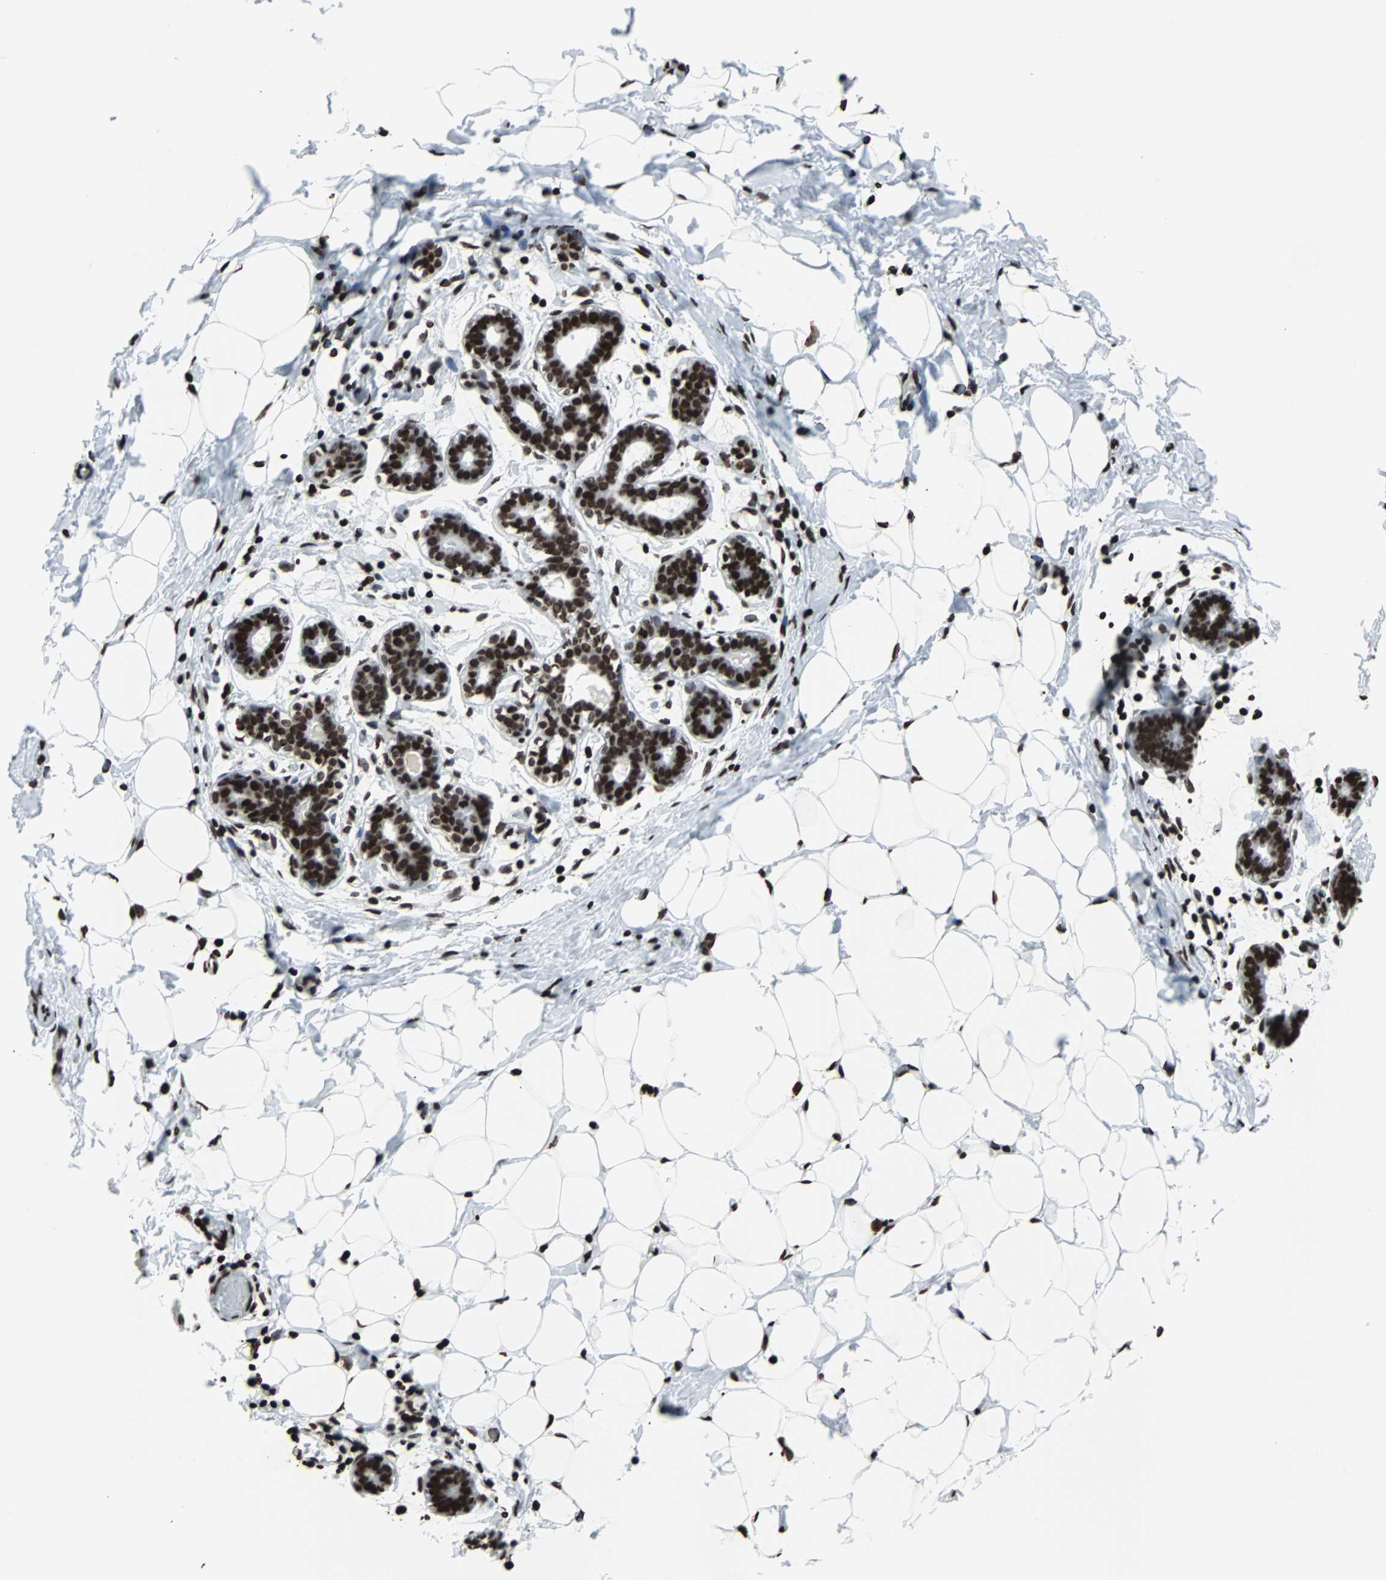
{"staining": {"intensity": "strong", "quantity": ">75%", "location": "nuclear"}, "tissue": "breast", "cell_type": "Adipocytes", "image_type": "normal", "snomed": [{"axis": "morphology", "description": "Normal tissue, NOS"}, {"axis": "topography", "description": "Breast"}], "caption": "Brown immunohistochemical staining in normal human breast reveals strong nuclear positivity in approximately >75% of adipocytes. Nuclei are stained in blue.", "gene": "H2BC18", "patient": {"sex": "female", "age": 27}}